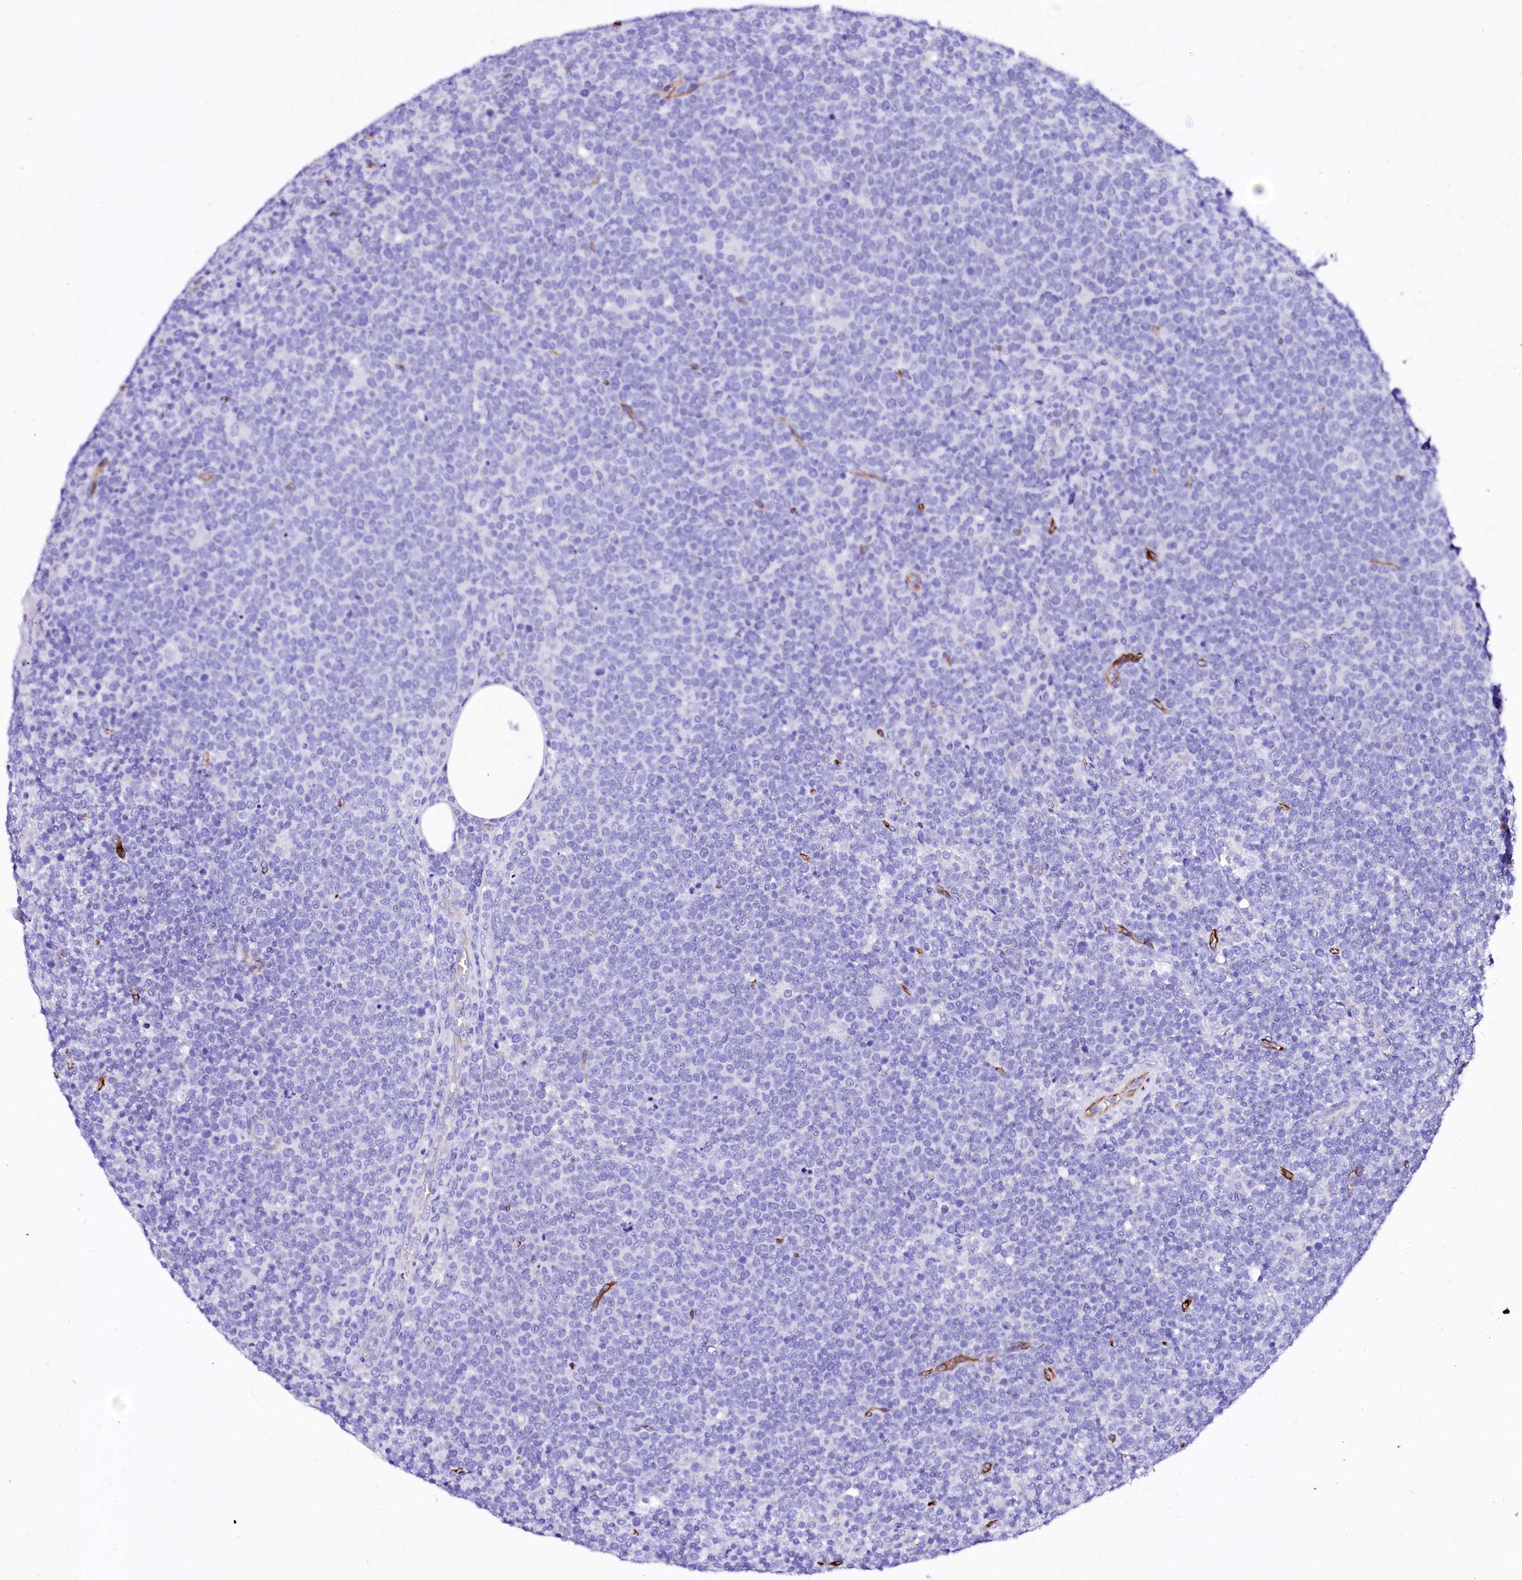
{"staining": {"intensity": "negative", "quantity": "none", "location": "none"}, "tissue": "lymphoma", "cell_type": "Tumor cells", "image_type": "cancer", "snomed": [{"axis": "morphology", "description": "Malignant lymphoma, non-Hodgkin's type, High grade"}, {"axis": "topography", "description": "Lymph node"}], "caption": "Immunohistochemistry histopathology image of human malignant lymphoma, non-Hodgkin's type (high-grade) stained for a protein (brown), which displays no expression in tumor cells.", "gene": "SFR1", "patient": {"sex": "male", "age": 61}}